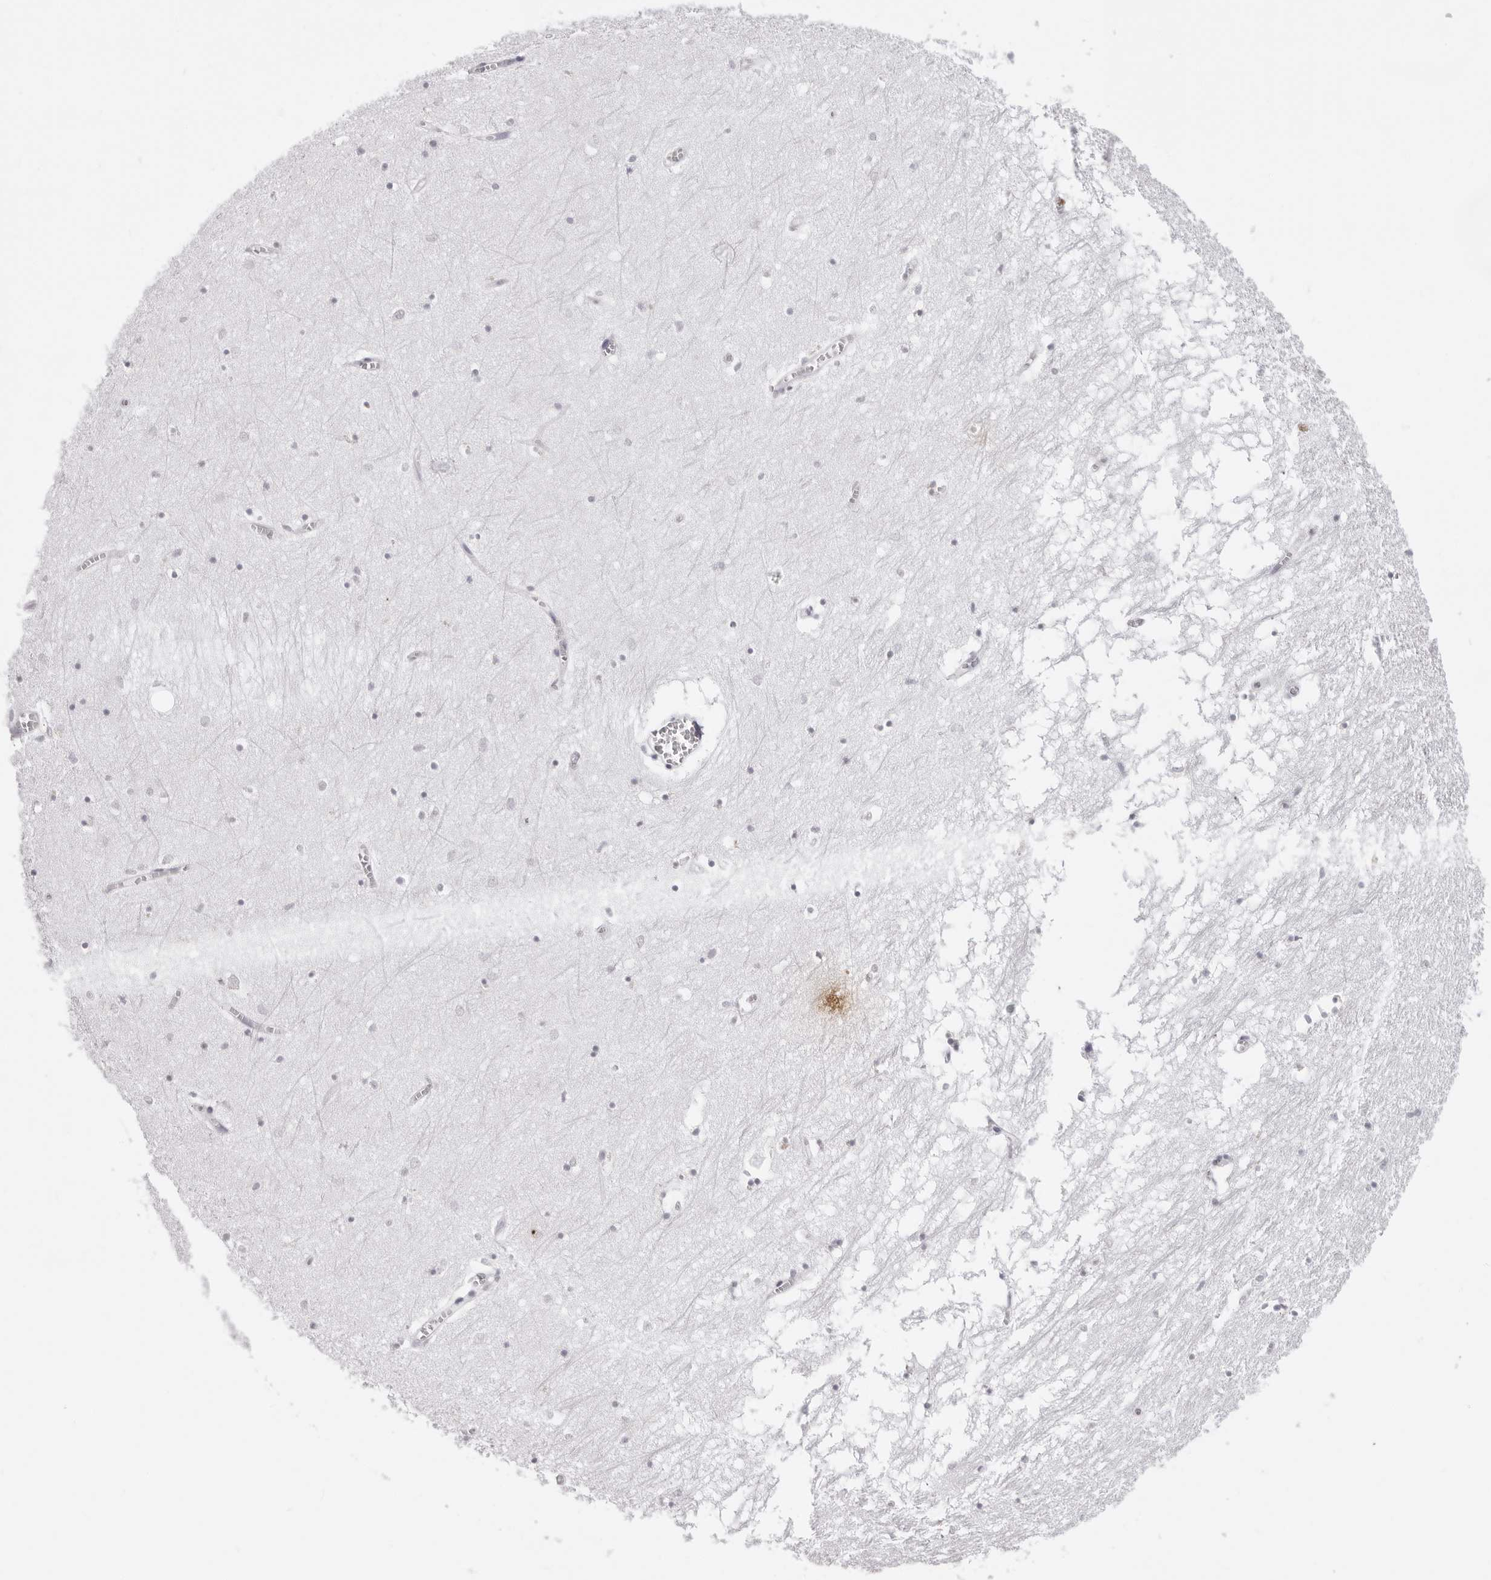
{"staining": {"intensity": "negative", "quantity": "none", "location": "none"}, "tissue": "hippocampus", "cell_type": "Glial cells", "image_type": "normal", "snomed": [{"axis": "morphology", "description": "Normal tissue, NOS"}, {"axis": "topography", "description": "Hippocampus"}], "caption": "Immunohistochemical staining of normal human hippocampus shows no significant expression in glial cells.", "gene": "CST5", "patient": {"sex": "male", "age": 70}}